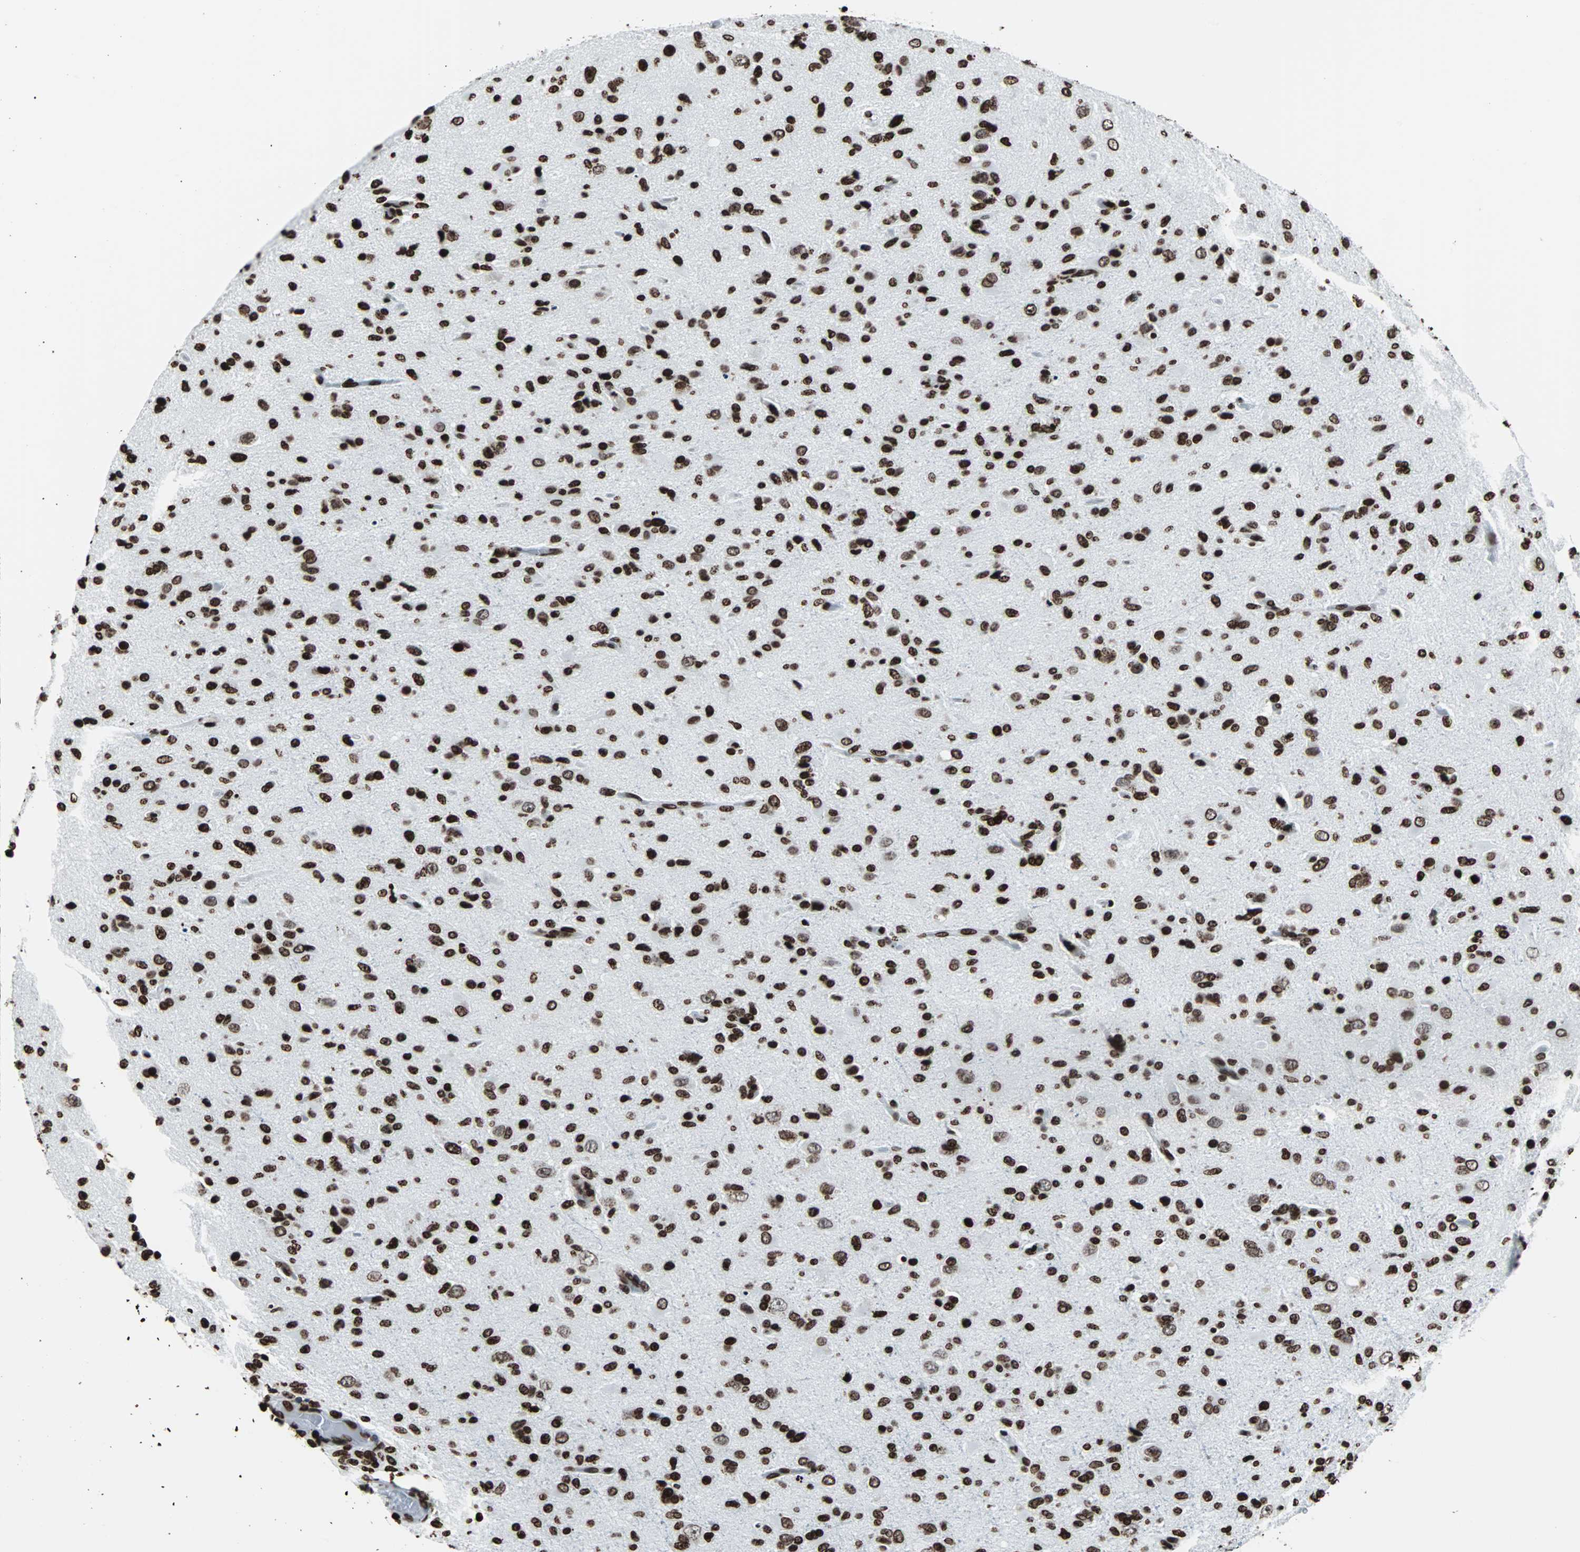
{"staining": {"intensity": "strong", "quantity": ">75%", "location": "nuclear"}, "tissue": "glioma", "cell_type": "Tumor cells", "image_type": "cancer", "snomed": [{"axis": "morphology", "description": "Glioma, malignant, High grade"}, {"axis": "topography", "description": "Brain"}], "caption": "Brown immunohistochemical staining in high-grade glioma (malignant) shows strong nuclear positivity in approximately >75% of tumor cells.", "gene": "H2BC18", "patient": {"sex": "male", "age": 71}}